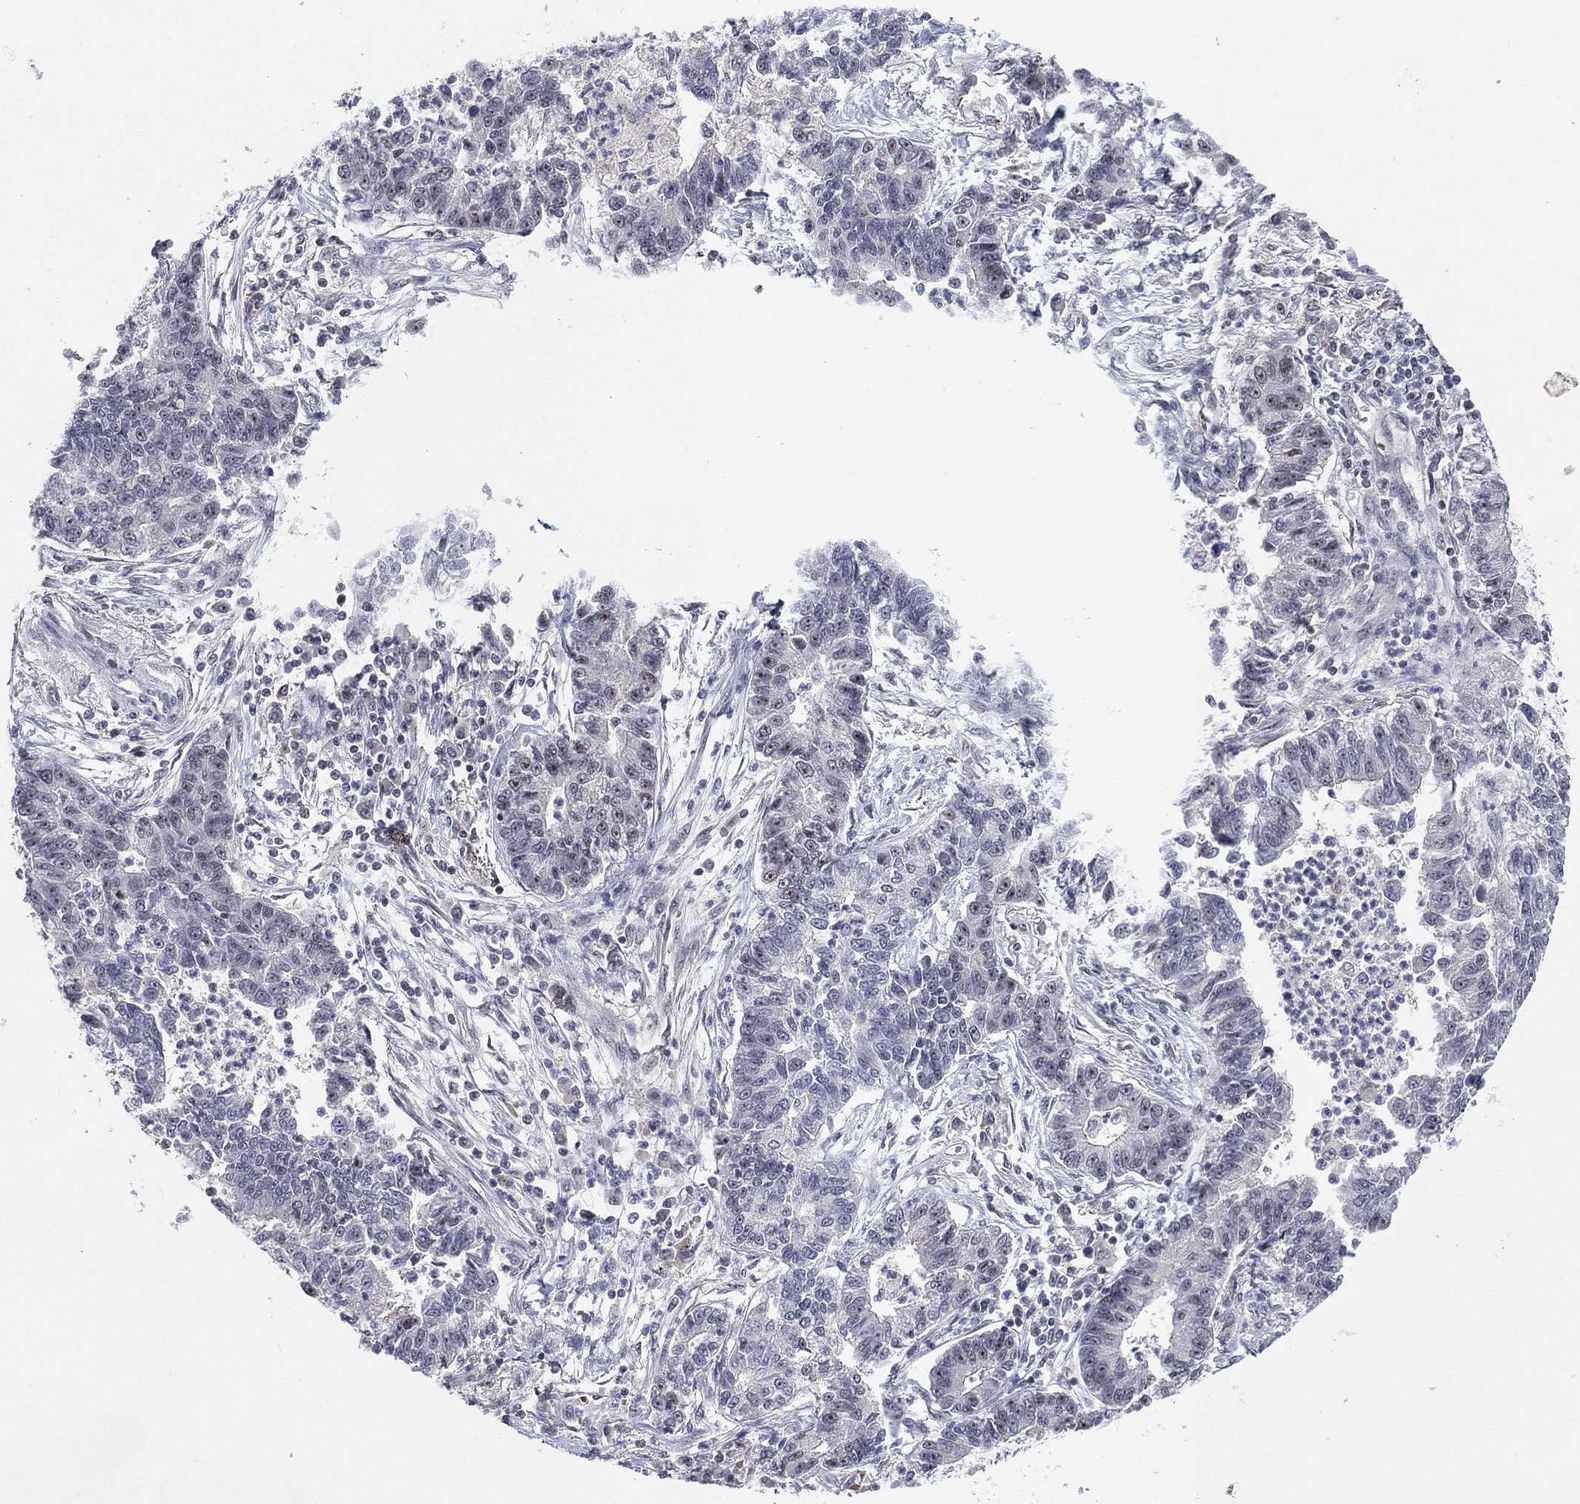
{"staining": {"intensity": "negative", "quantity": "none", "location": "none"}, "tissue": "lung cancer", "cell_type": "Tumor cells", "image_type": "cancer", "snomed": [{"axis": "morphology", "description": "Adenocarcinoma, NOS"}, {"axis": "topography", "description": "Lung"}], "caption": "The histopathology image shows no staining of tumor cells in lung adenocarcinoma.", "gene": "DGCR8", "patient": {"sex": "female", "age": 57}}